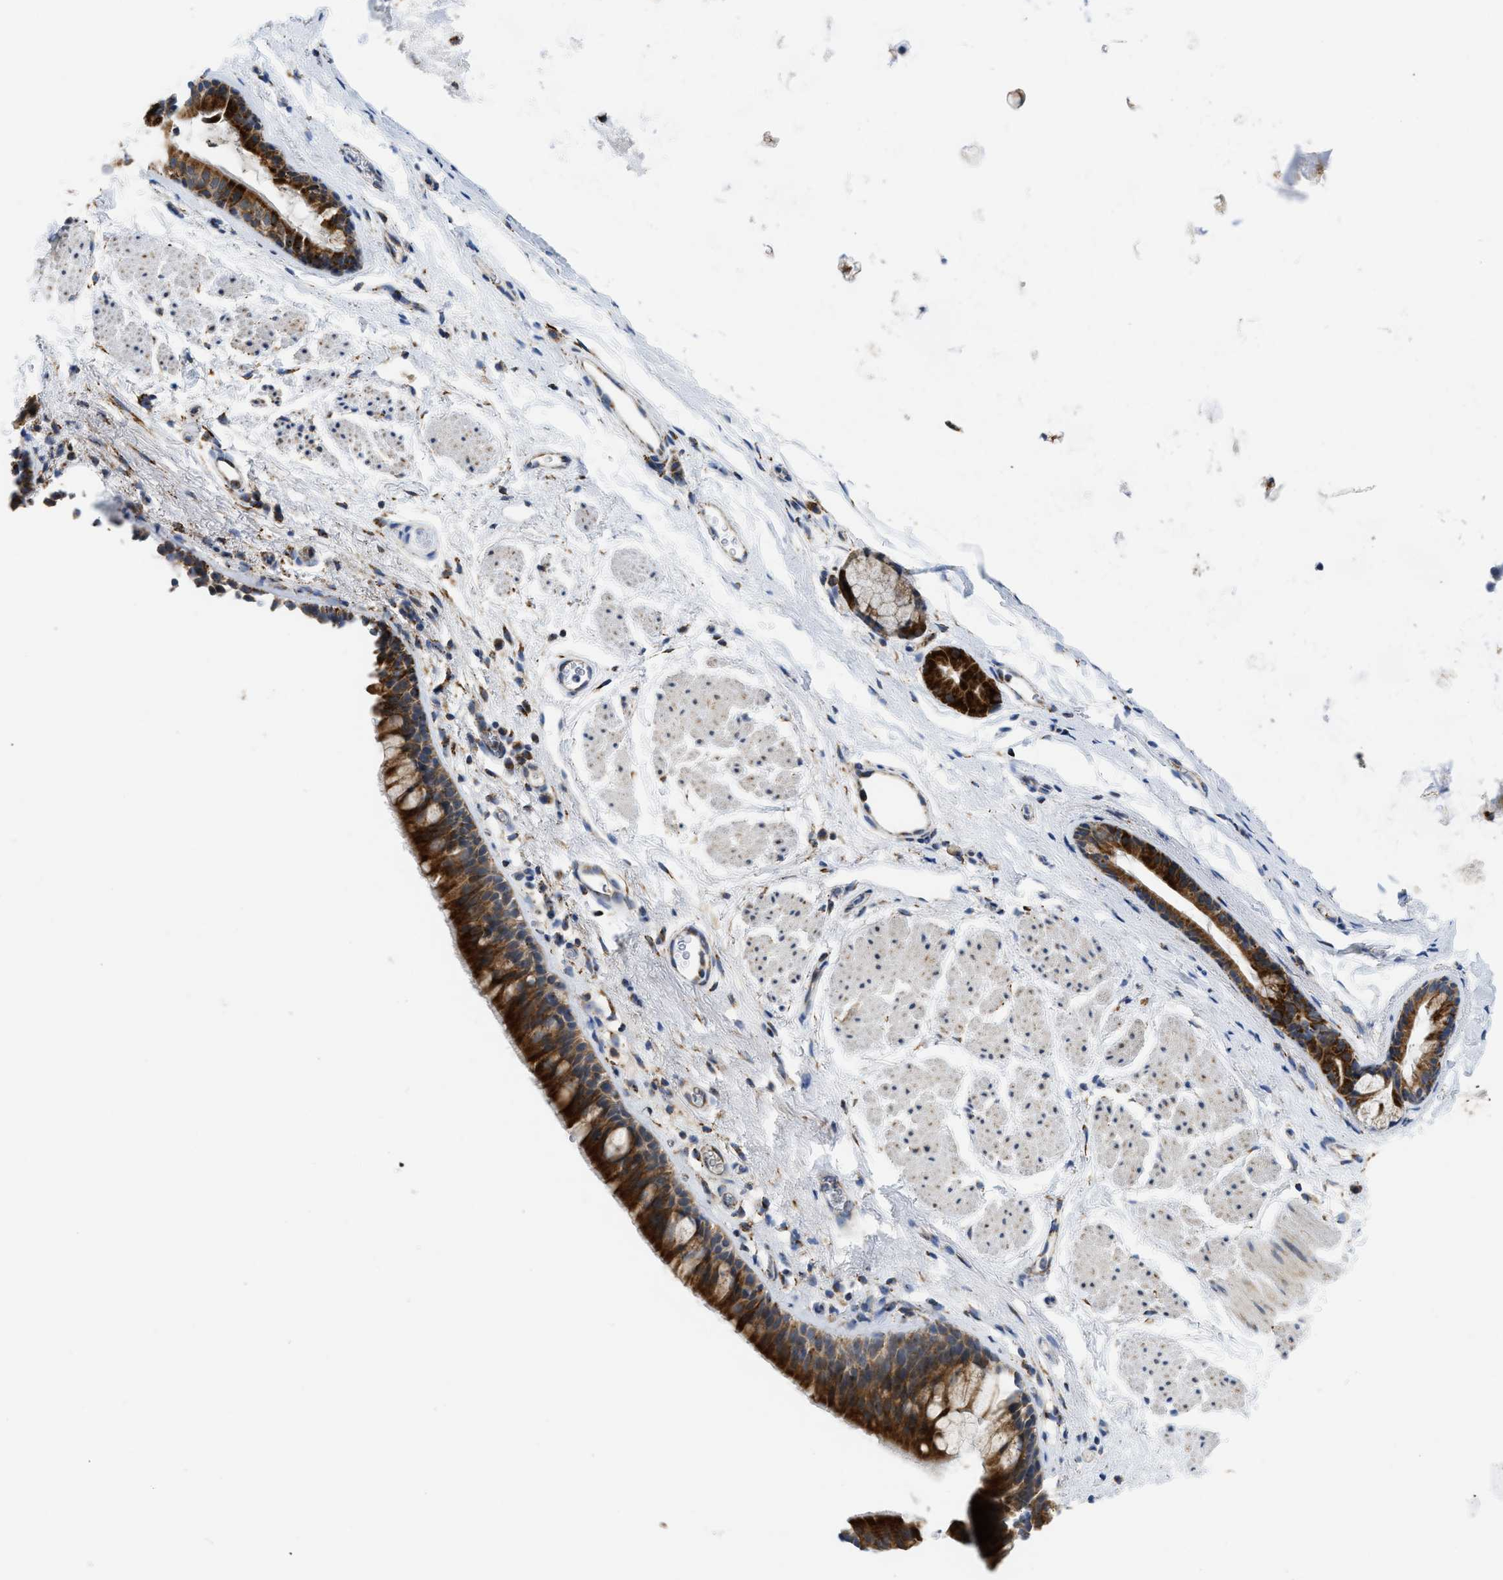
{"staining": {"intensity": "strong", "quantity": ">75%", "location": "cytoplasmic/membranous"}, "tissue": "bronchus", "cell_type": "Respiratory epithelial cells", "image_type": "normal", "snomed": [{"axis": "morphology", "description": "Normal tissue, NOS"}, {"axis": "topography", "description": "Cartilage tissue"}, {"axis": "topography", "description": "Bronchus"}], "caption": "Immunohistochemical staining of normal human bronchus shows high levels of strong cytoplasmic/membranous expression in approximately >75% of respiratory epithelial cells.", "gene": "GATD3", "patient": {"sex": "female", "age": 53}}